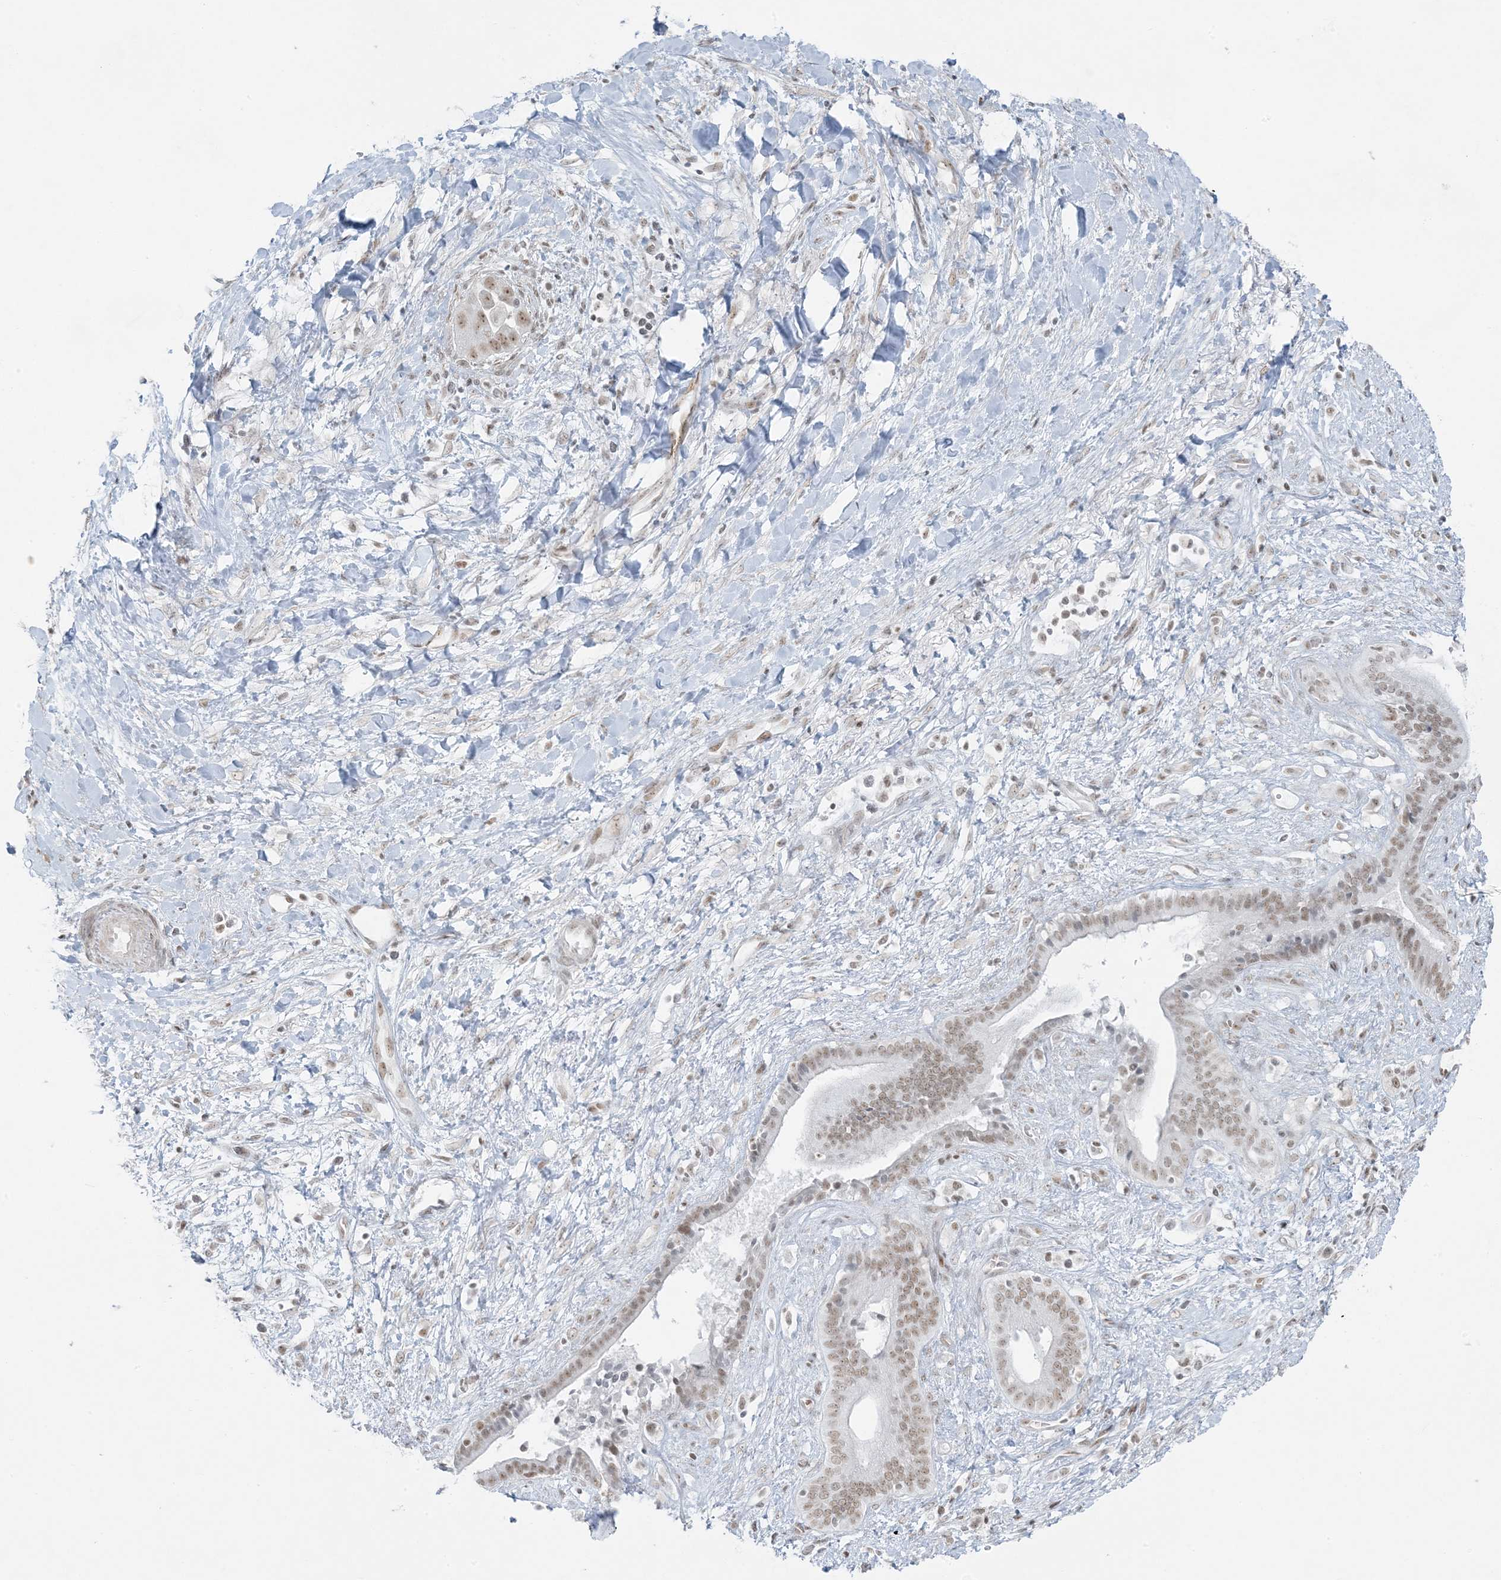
{"staining": {"intensity": "weak", "quantity": ">75%", "location": "nuclear"}, "tissue": "liver cancer", "cell_type": "Tumor cells", "image_type": "cancer", "snomed": [{"axis": "morphology", "description": "Cholangiocarcinoma"}, {"axis": "topography", "description": "Liver"}], "caption": "Immunohistochemical staining of human liver cancer (cholangiocarcinoma) reveals low levels of weak nuclear protein staining in approximately >75% of tumor cells.", "gene": "ZNF787", "patient": {"sex": "female", "age": 52}}